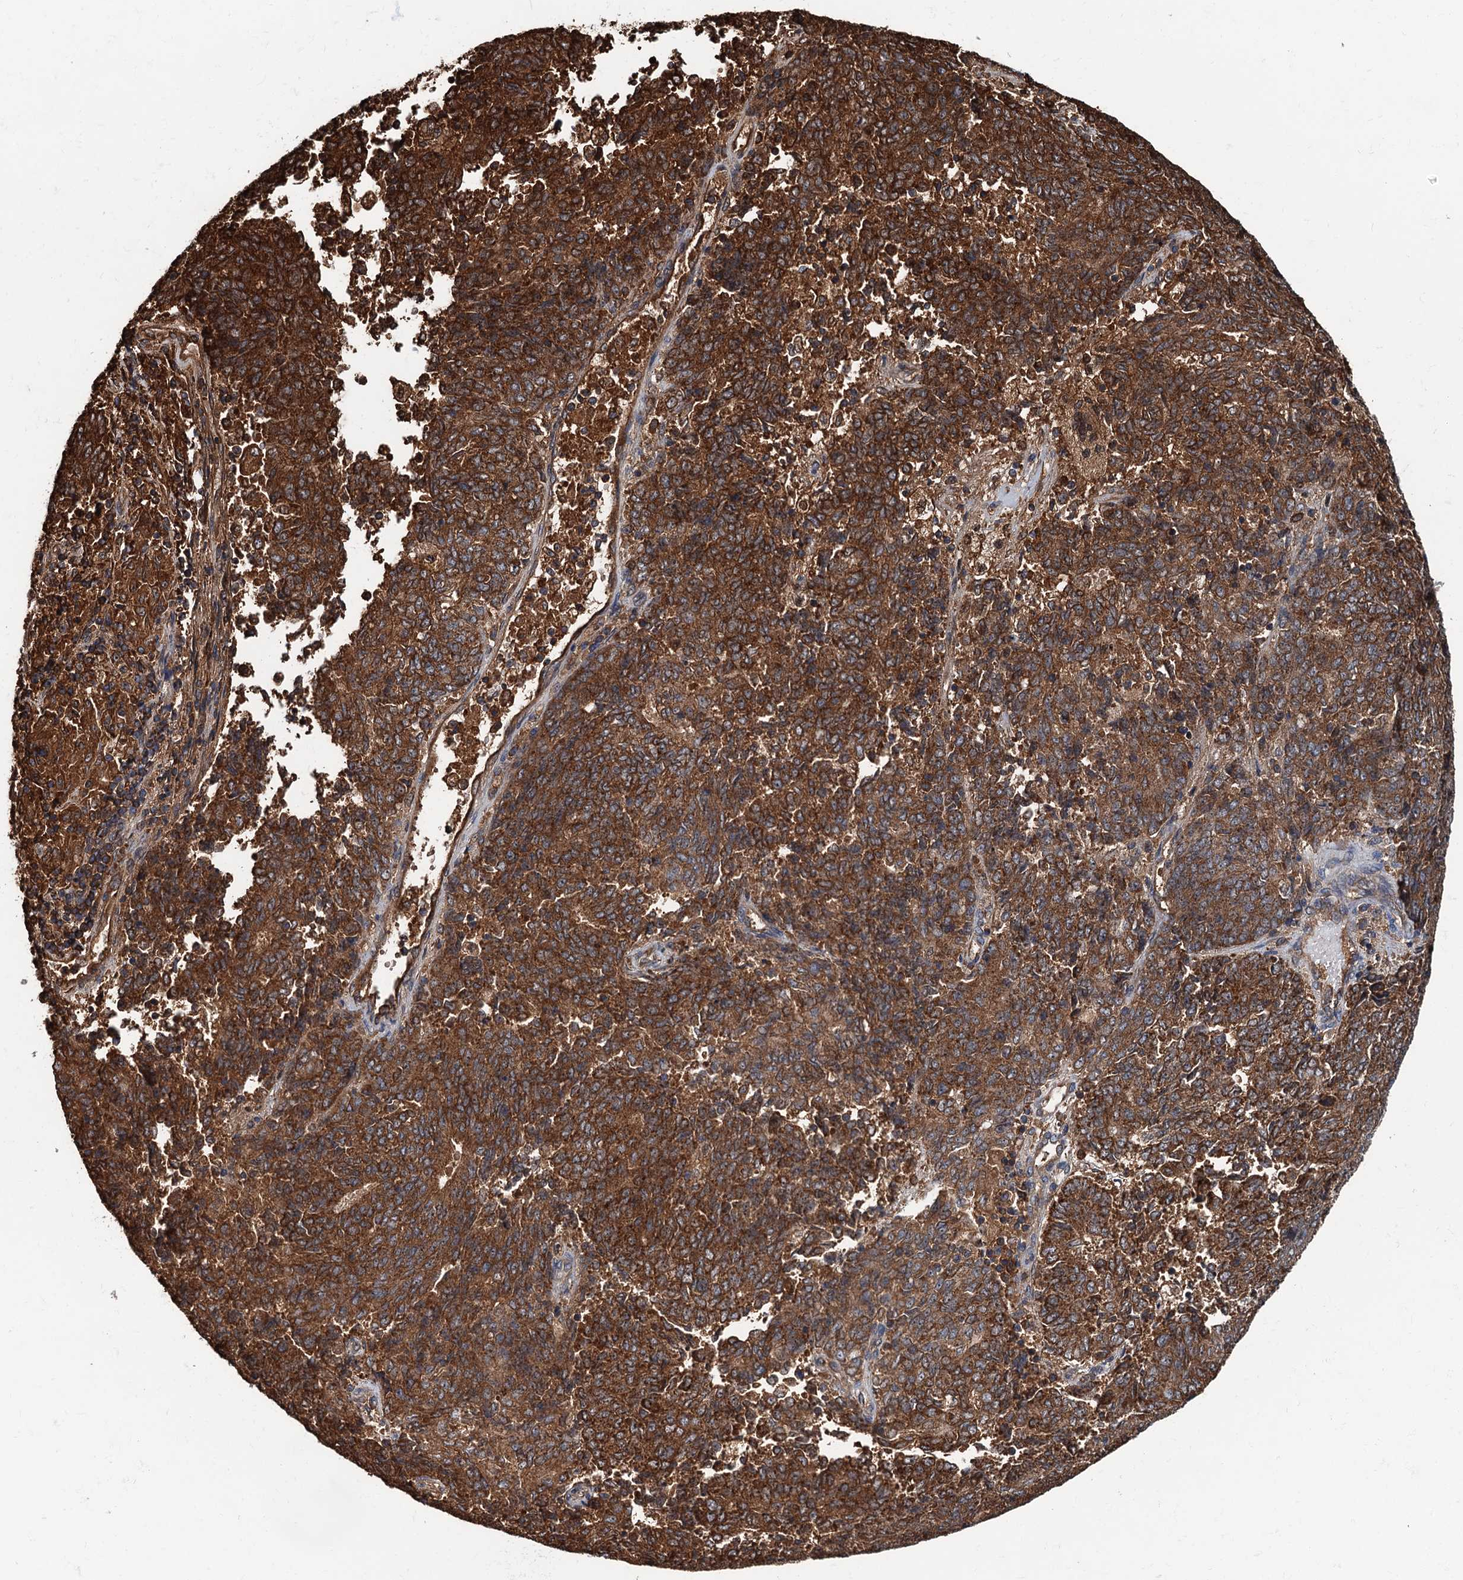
{"staining": {"intensity": "strong", "quantity": ">75%", "location": "cytoplasmic/membranous"}, "tissue": "endometrial cancer", "cell_type": "Tumor cells", "image_type": "cancer", "snomed": [{"axis": "morphology", "description": "Adenocarcinoma, NOS"}, {"axis": "topography", "description": "Endometrium"}], "caption": "IHC image of endometrial cancer stained for a protein (brown), which shows high levels of strong cytoplasmic/membranous positivity in about >75% of tumor cells.", "gene": "USP6NL", "patient": {"sex": "female", "age": 80}}